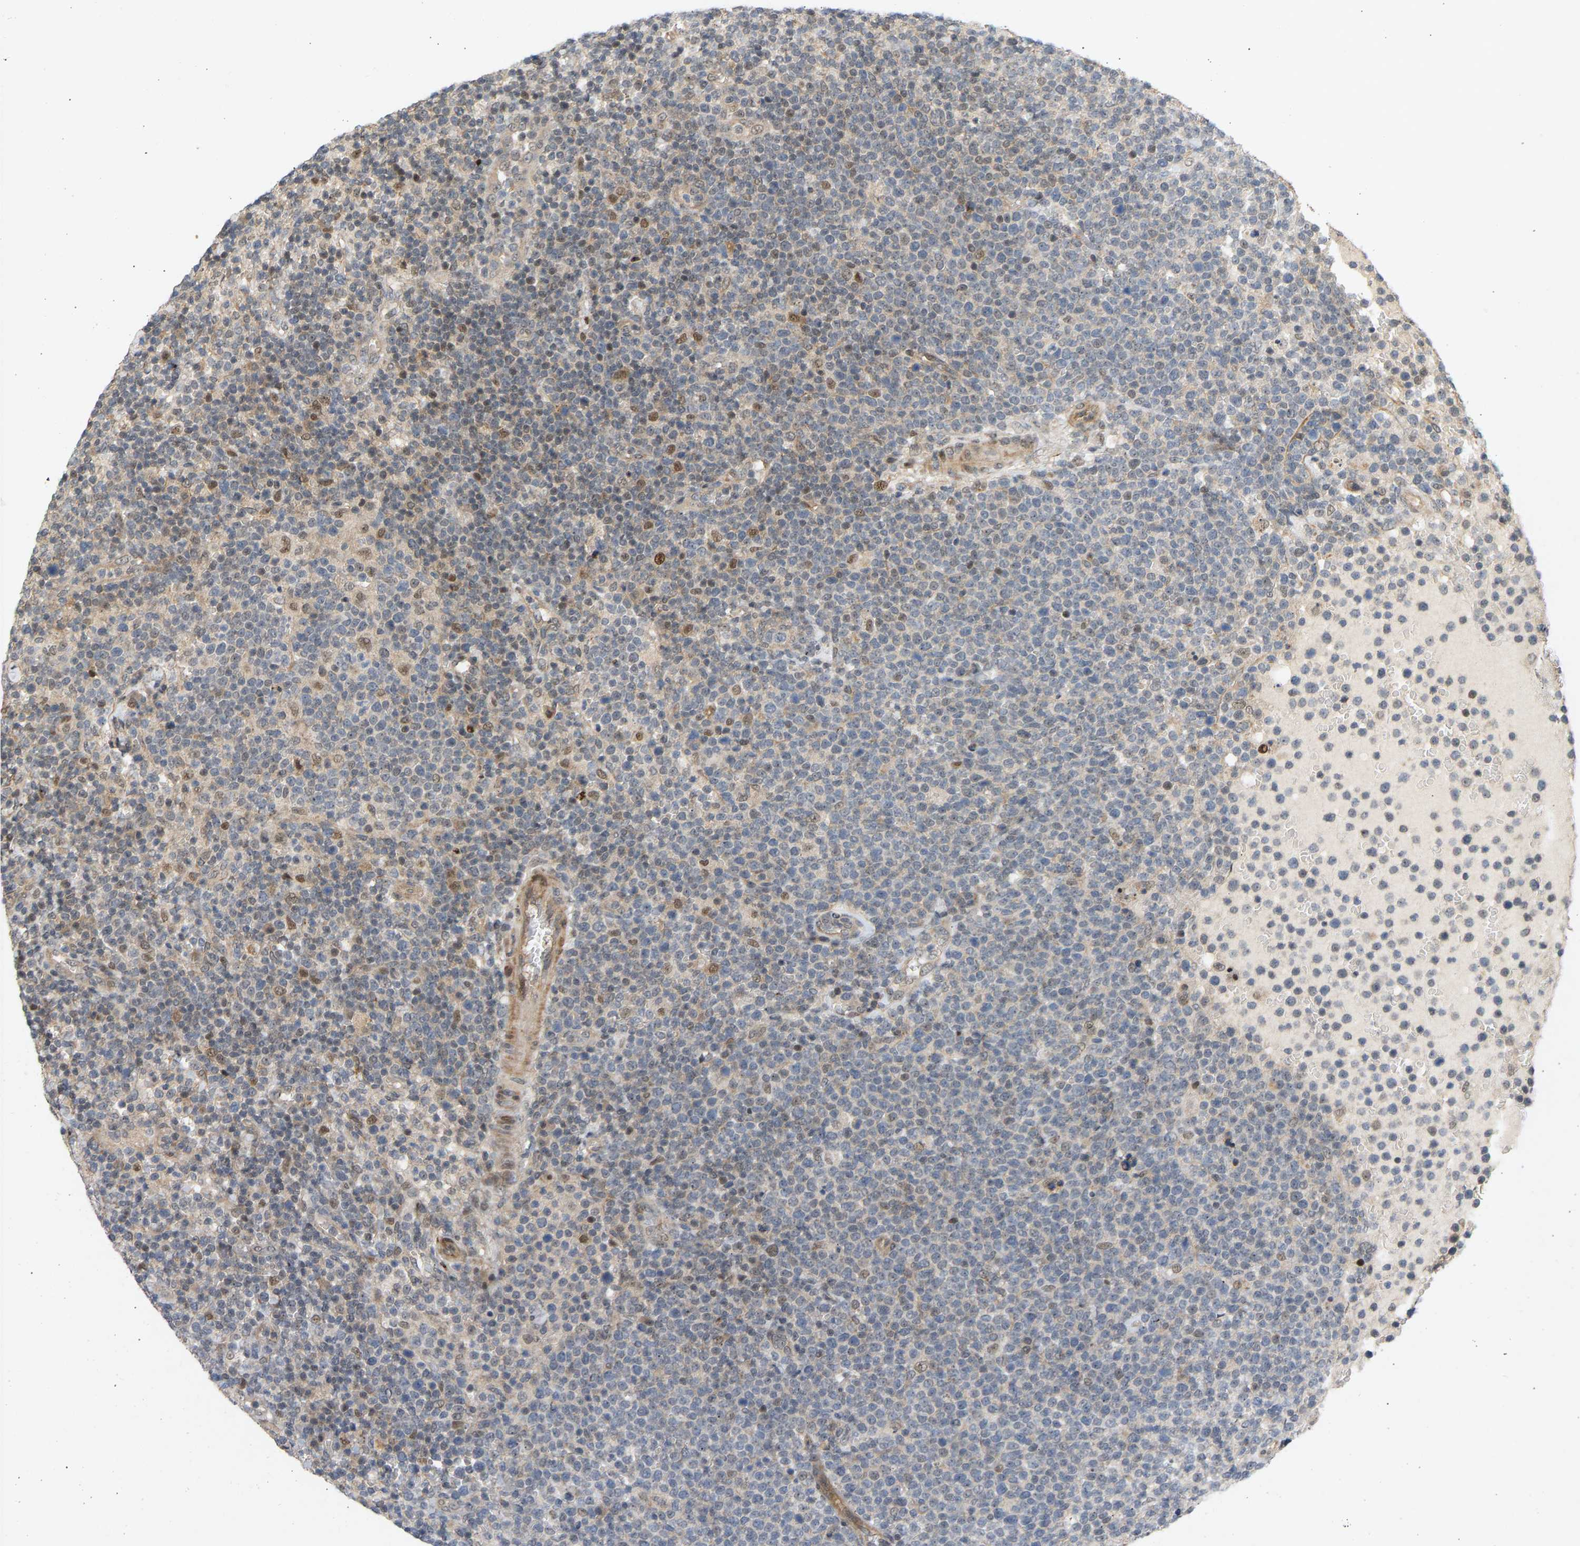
{"staining": {"intensity": "moderate", "quantity": "<25%", "location": "nuclear"}, "tissue": "lymphoma", "cell_type": "Tumor cells", "image_type": "cancer", "snomed": [{"axis": "morphology", "description": "Malignant lymphoma, non-Hodgkin's type, High grade"}, {"axis": "topography", "description": "Lymph node"}], "caption": "The immunohistochemical stain highlights moderate nuclear positivity in tumor cells of lymphoma tissue.", "gene": "BAG1", "patient": {"sex": "male", "age": 61}}